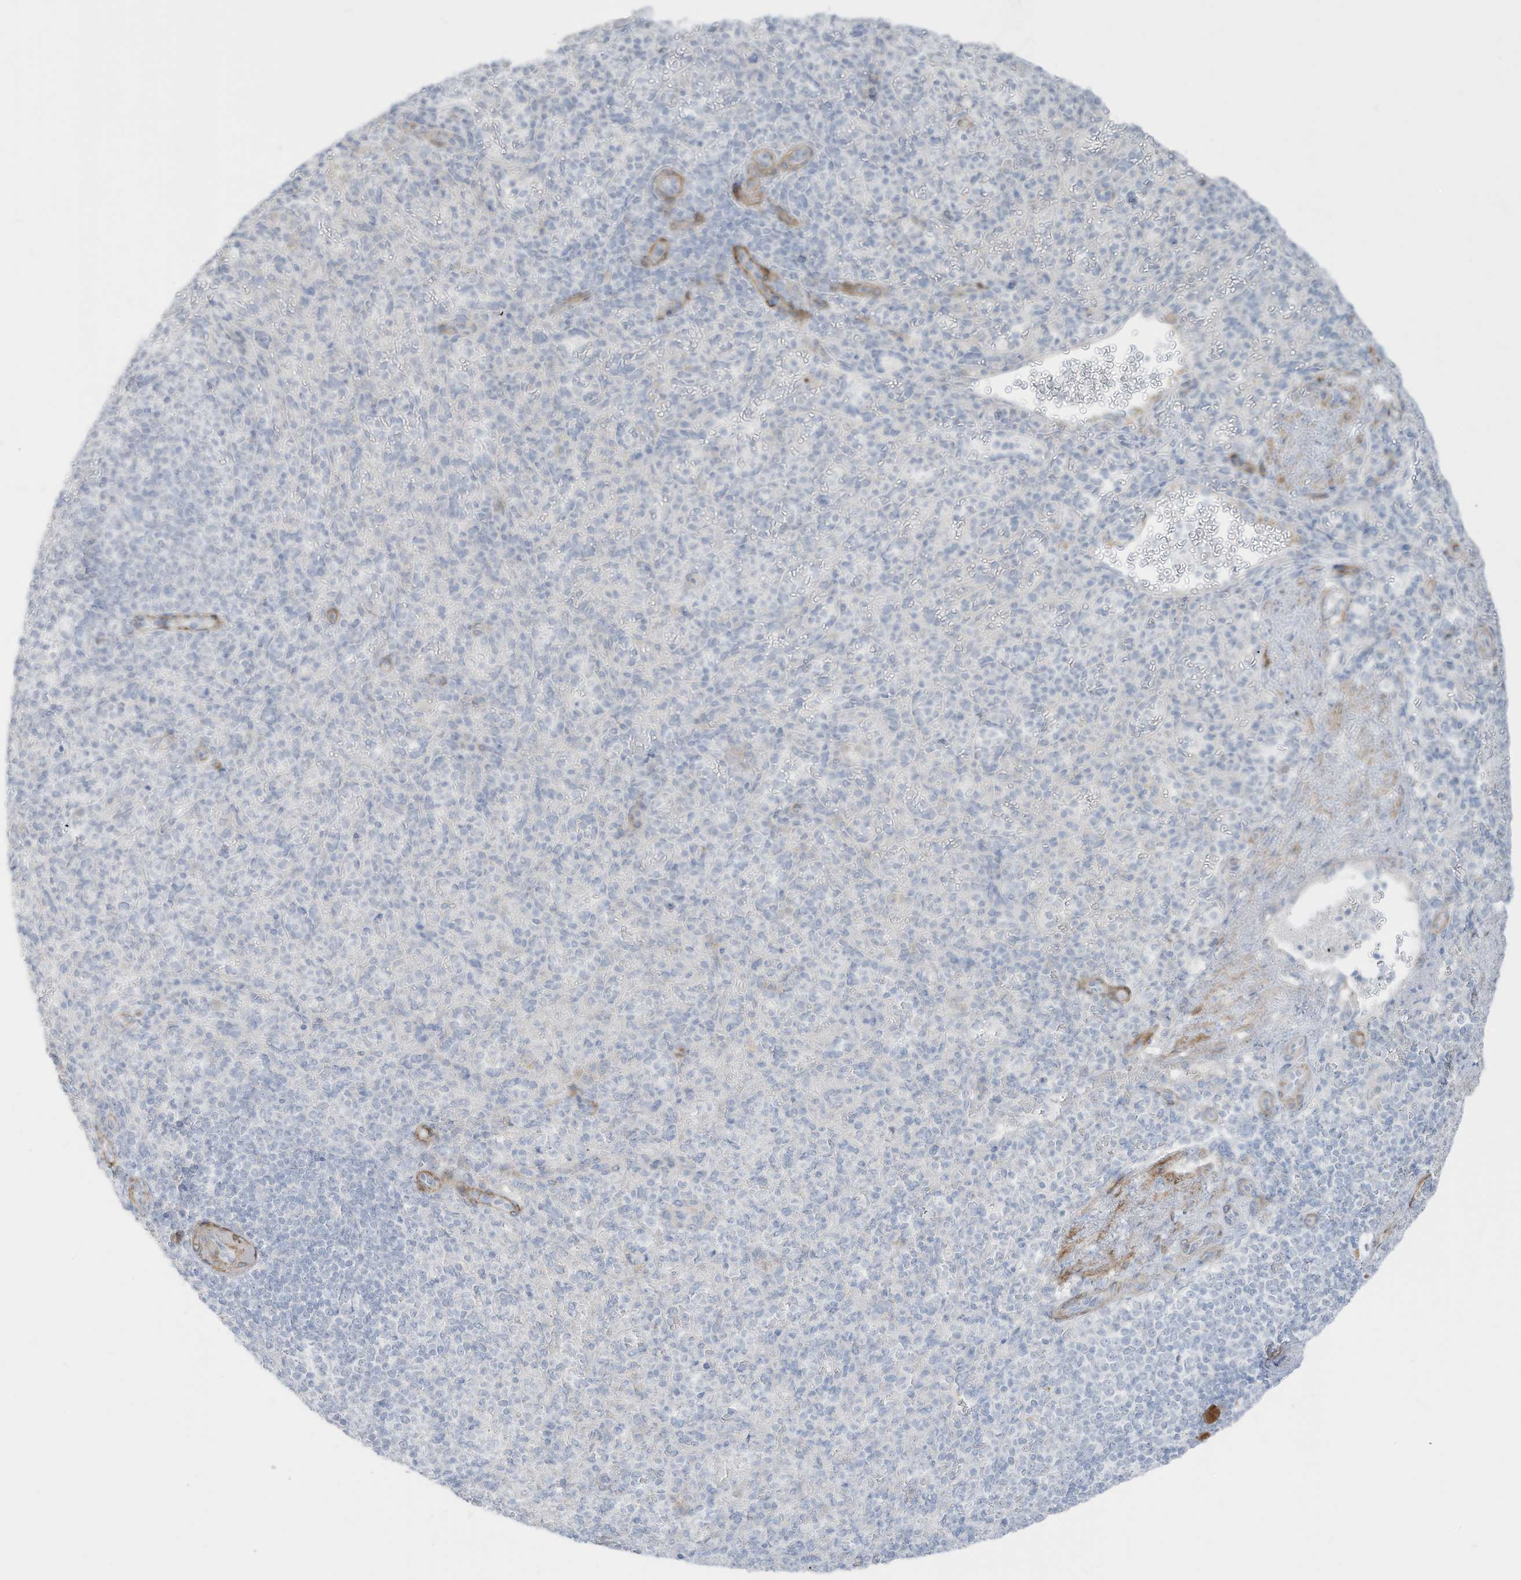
{"staining": {"intensity": "negative", "quantity": "none", "location": "none"}, "tissue": "spleen", "cell_type": "Cells in red pulp", "image_type": "normal", "snomed": [{"axis": "morphology", "description": "Normal tissue, NOS"}, {"axis": "topography", "description": "Spleen"}], "caption": "Immunohistochemical staining of unremarkable spleen shows no significant staining in cells in red pulp. Brightfield microscopy of IHC stained with DAB (3,3'-diaminobenzidine) (brown) and hematoxylin (blue), captured at high magnification.", "gene": "C11orf87", "patient": {"sex": "female", "age": 74}}